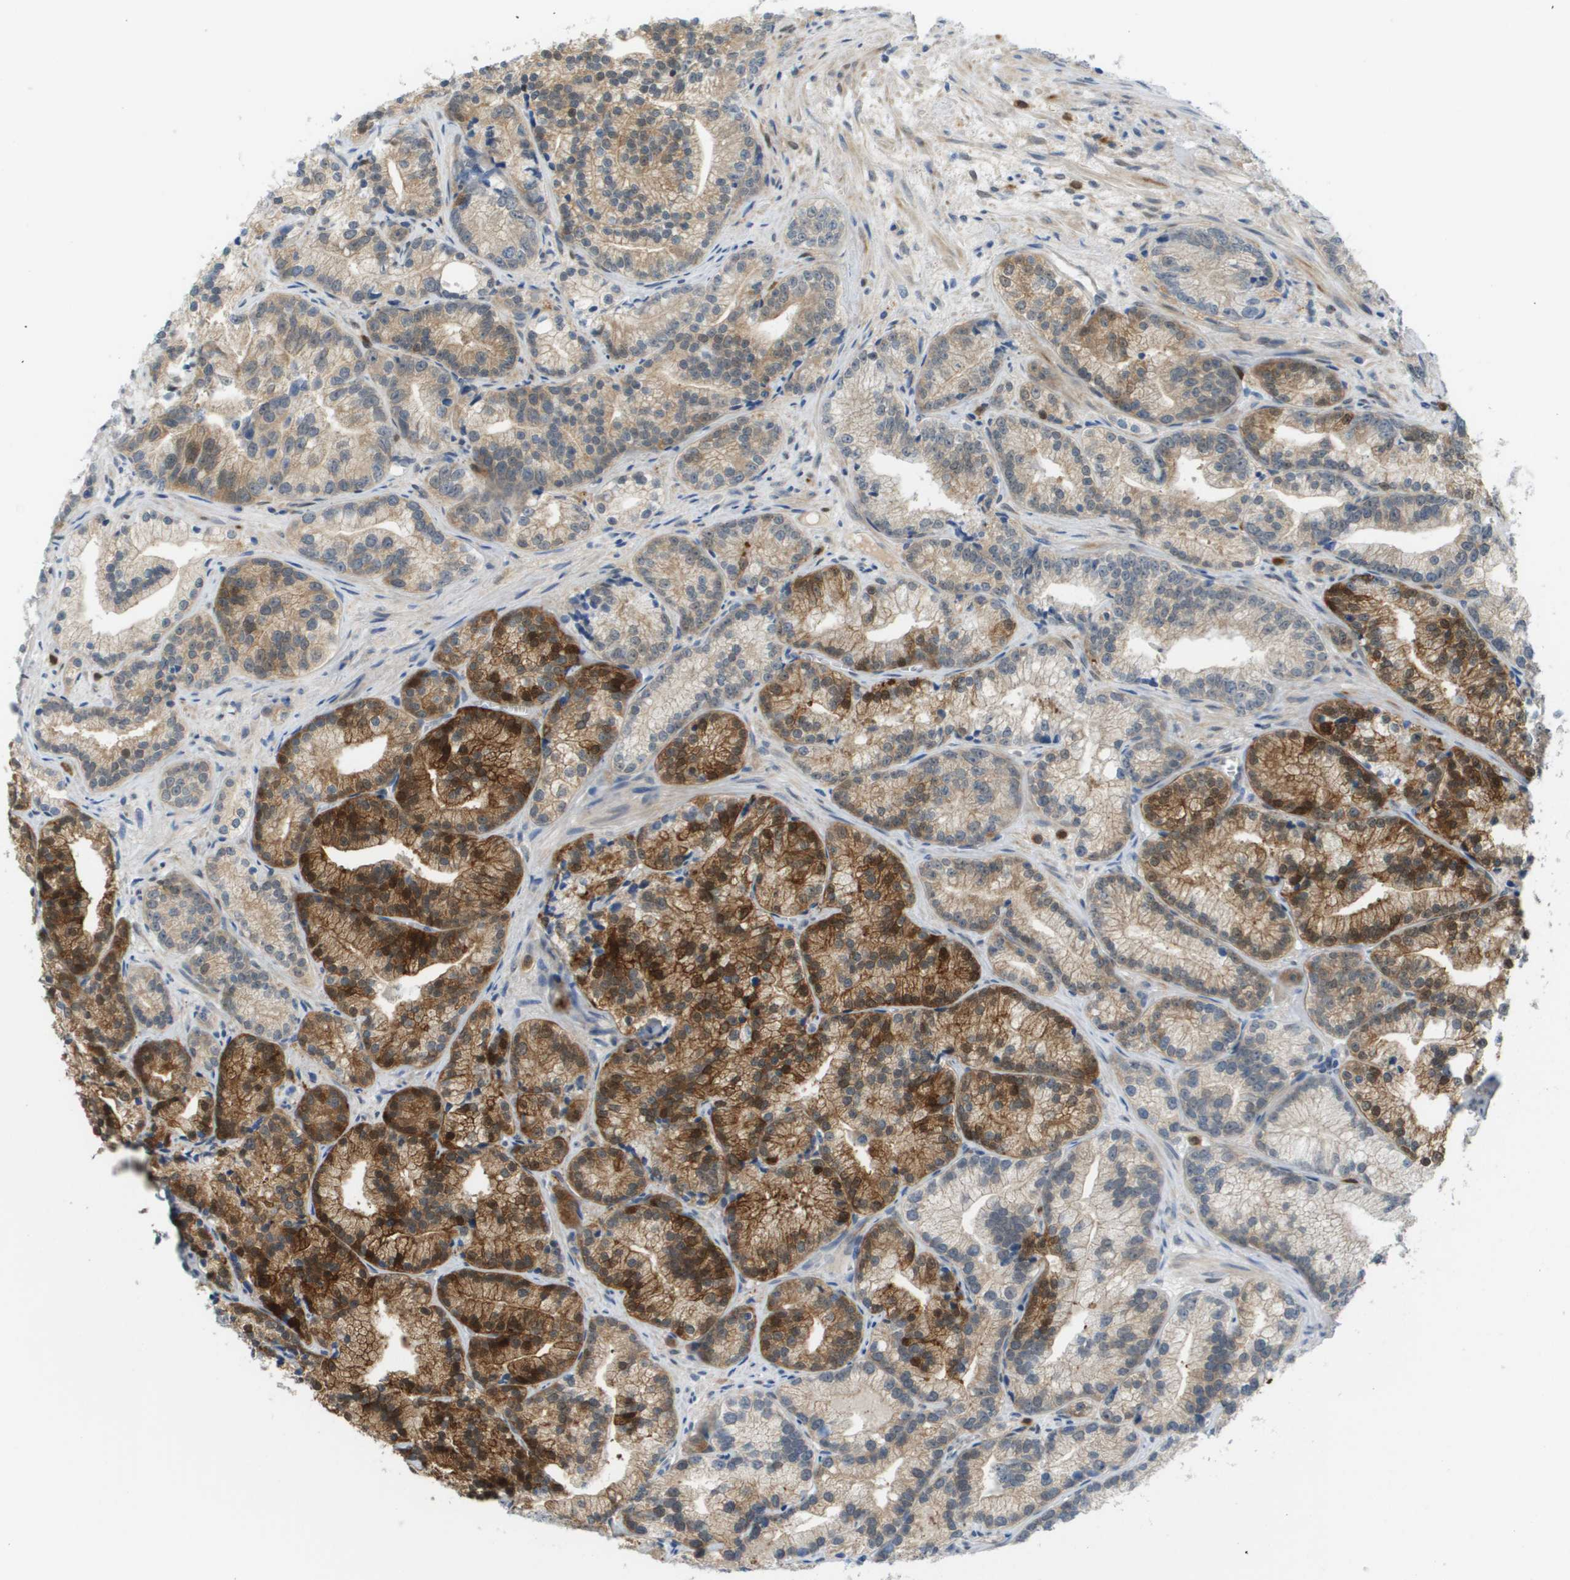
{"staining": {"intensity": "moderate", "quantity": "25%-75%", "location": "cytoplasmic/membranous"}, "tissue": "prostate cancer", "cell_type": "Tumor cells", "image_type": "cancer", "snomed": [{"axis": "morphology", "description": "Adenocarcinoma, Low grade"}, {"axis": "topography", "description": "Prostate"}], "caption": "Immunohistochemistry (IHC) photomicrograph of neoplastic tissue: adenocarcinoma (low-grade) (prostate) stained using IHC displays medium levels of moderate protein expression localized specifically in the cytoplasmic/membranous of tumor cells, appearing as a cytoplasmic/membranous brown color.", "gene": "CUL9", "patient": {"sex": "male", "age": 89}}